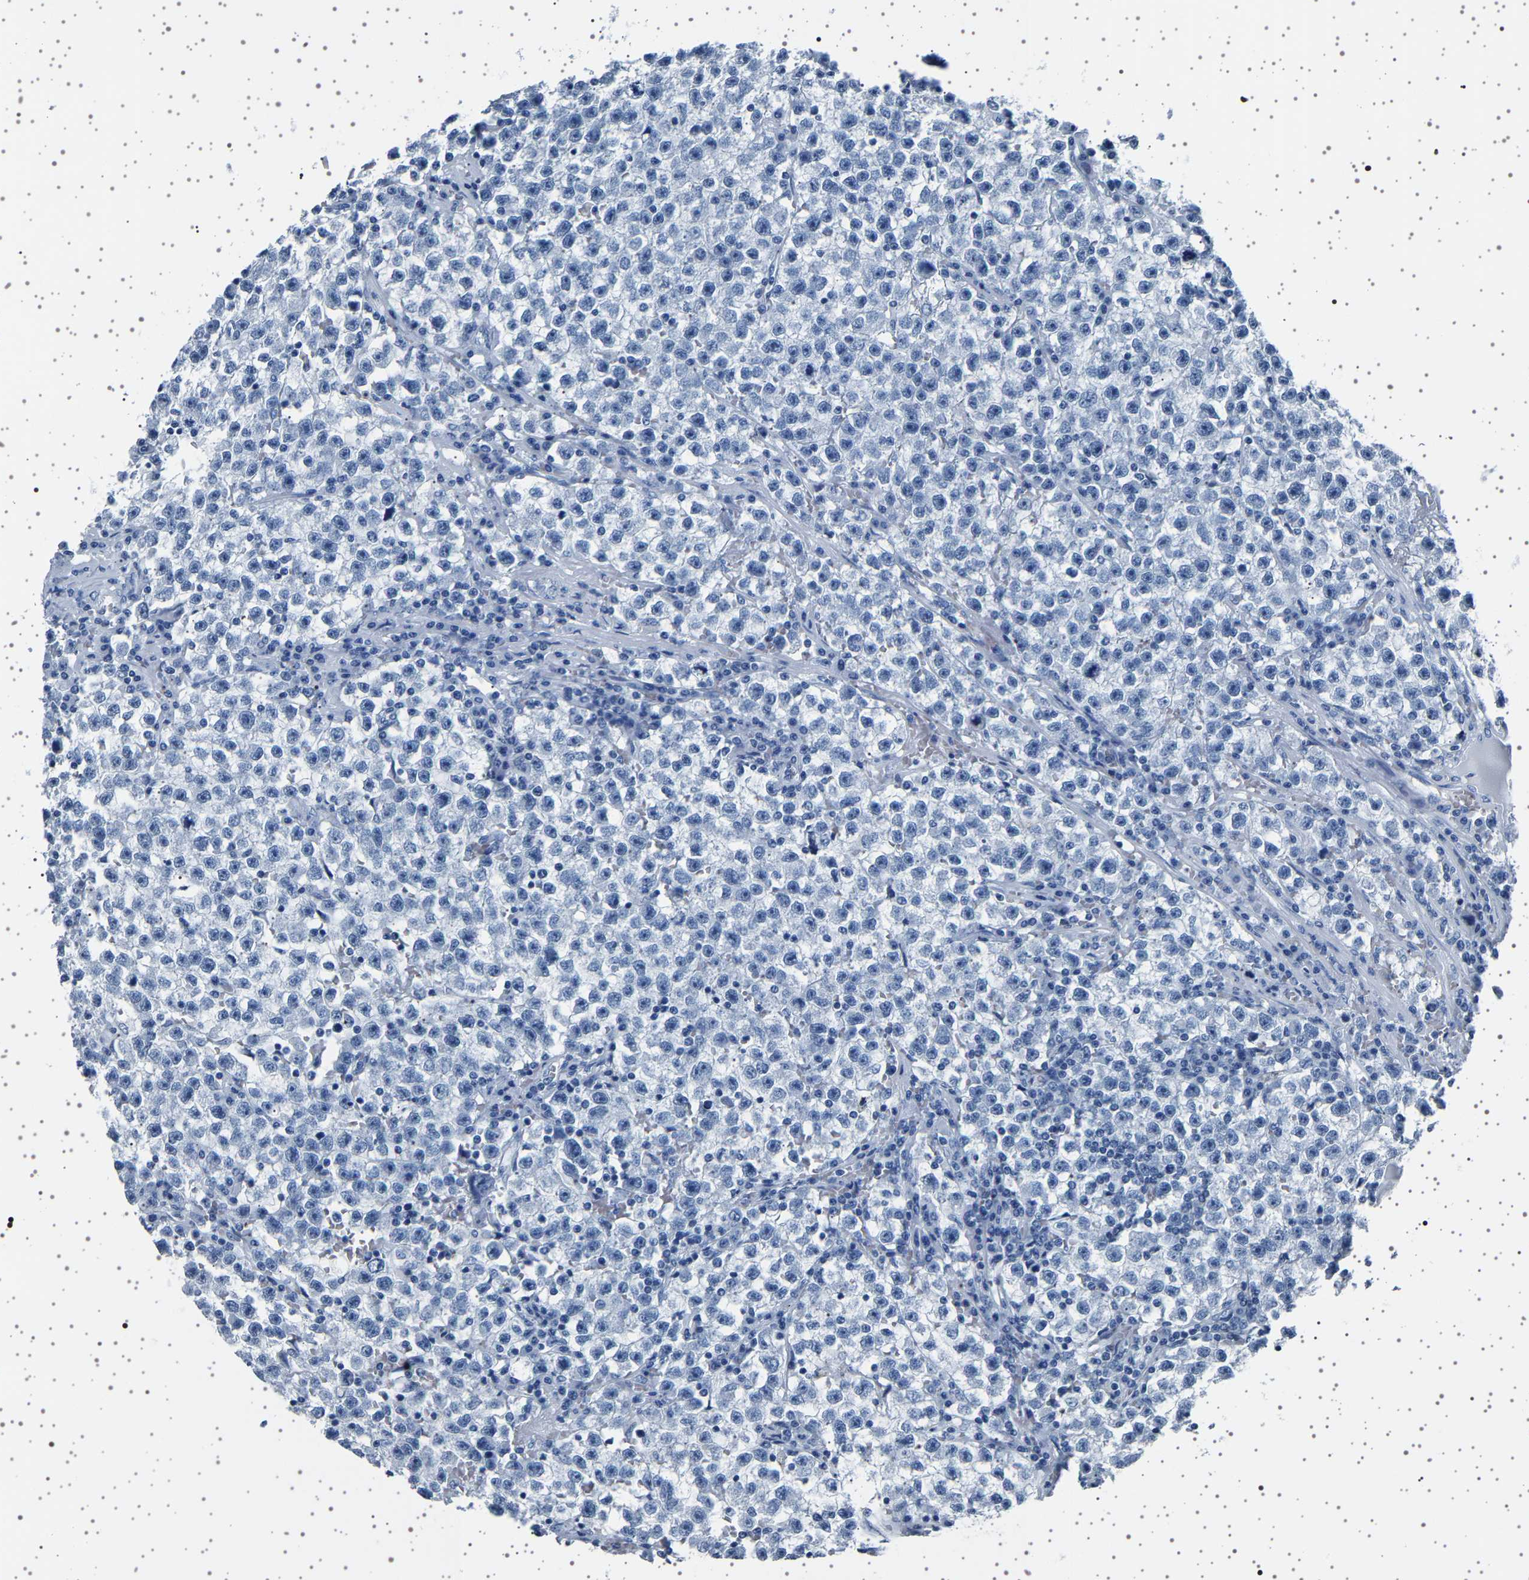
{"staining": {"intensity": "negative", "quantity": "none", "location": "none"}, "tissue": "testis cancer", "cell_type": "Tumor cells", "image_type": "cancer", "snomed": [{"axis": "morphology", "description": "Seminoma, NOS"}, {"axis": "topography", "description": "Testis"}], "caption": "Seminoma (testis) stained for a protein using IHC exhibits no expression tumor cells.", "gene": "TFF3", "patient": {"sex": "male", "age": 22}}